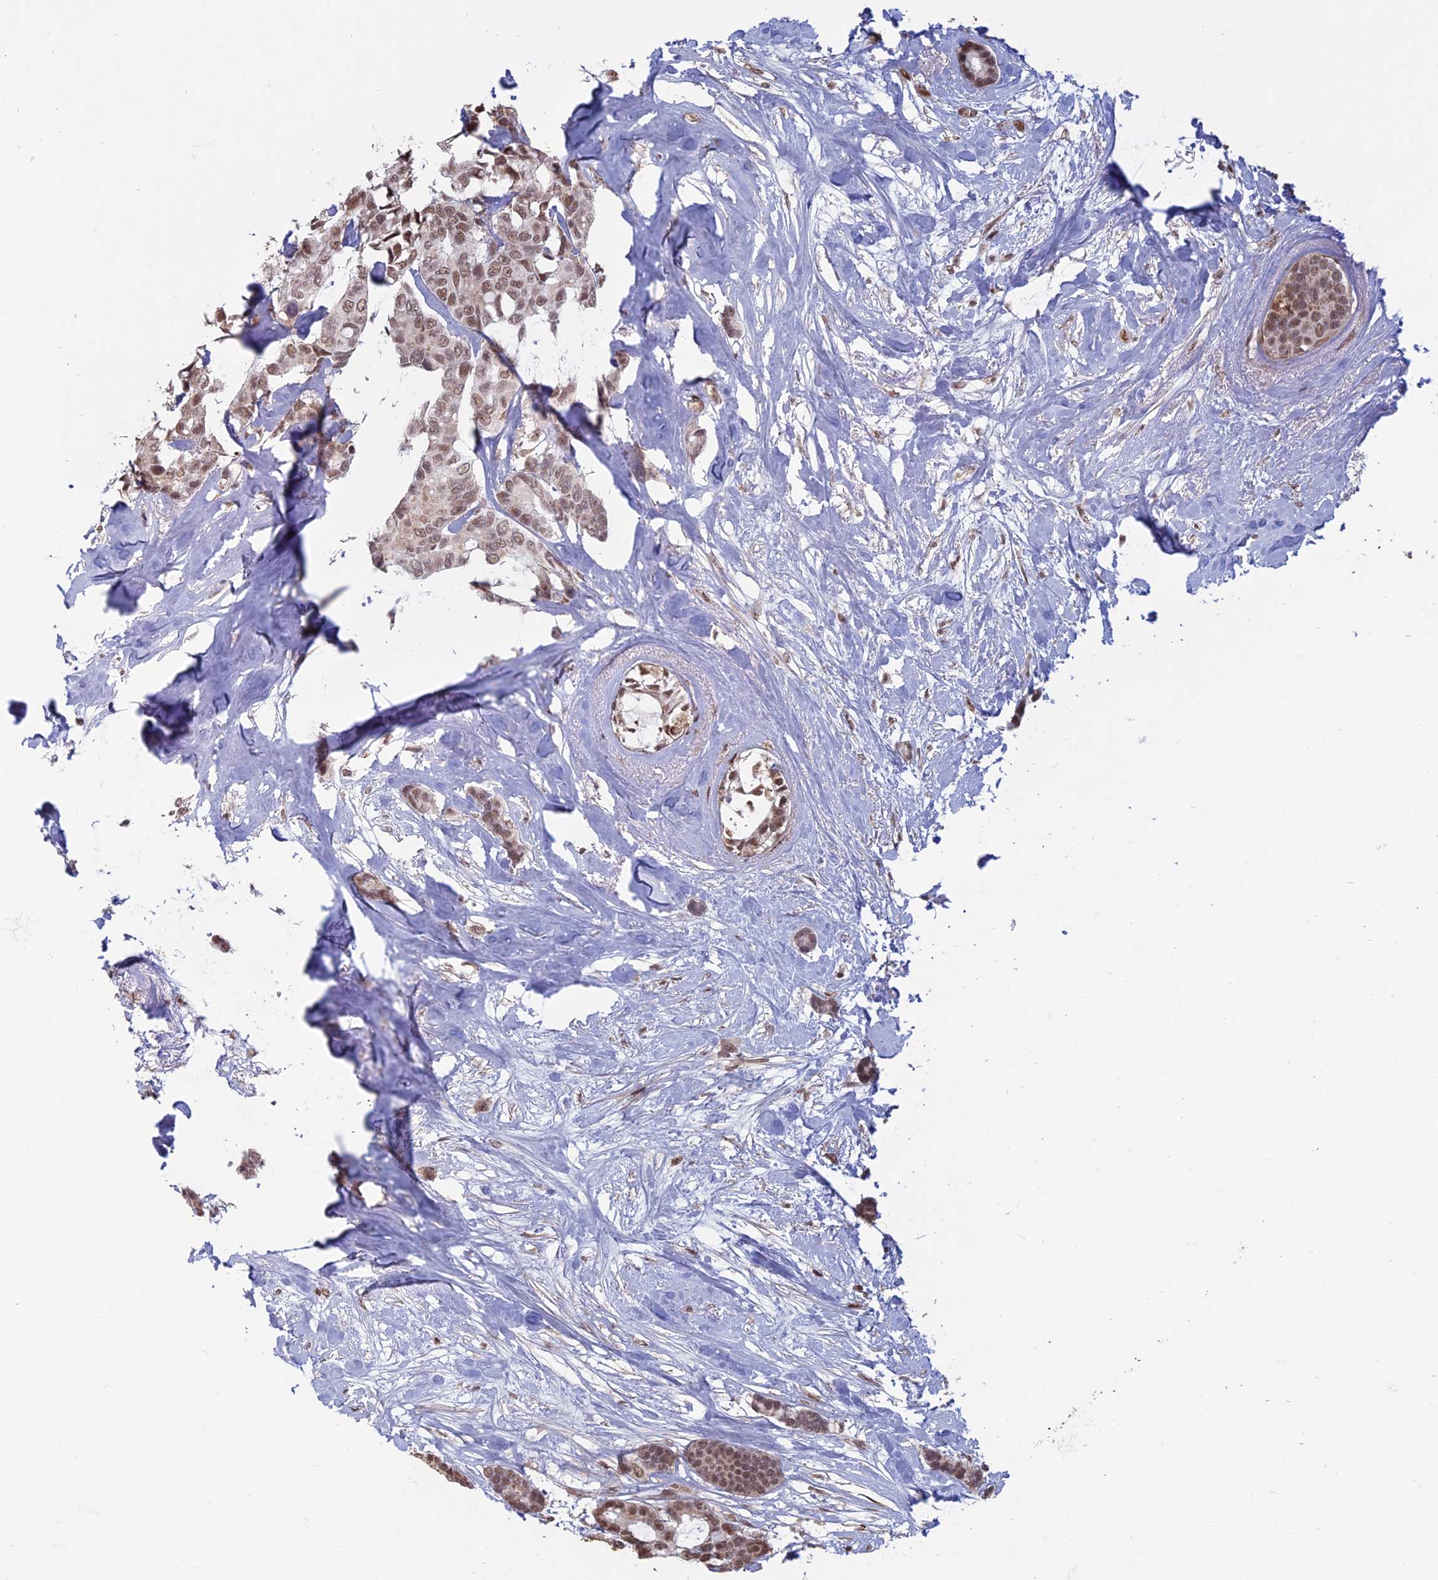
{"staining": {"intensity": "moderate", "quantity": ">75%", "location": "nuclear"}, "tissue": "breast cancer", "cell_type": "Tumor cells", "image_type": "cancer", "snomed": [{"axis": "morphology", "description": "Duct carcinoma"}, {"axis": "topography", "description": "Breast"}], "caption": "Immunohistochemistry of human breast cancer displays medium levels of moderate nuclear positivity in about >75% of tumor cells.", "gene": "MFAP1", "patient": {"sex": "female", "age": 87}}